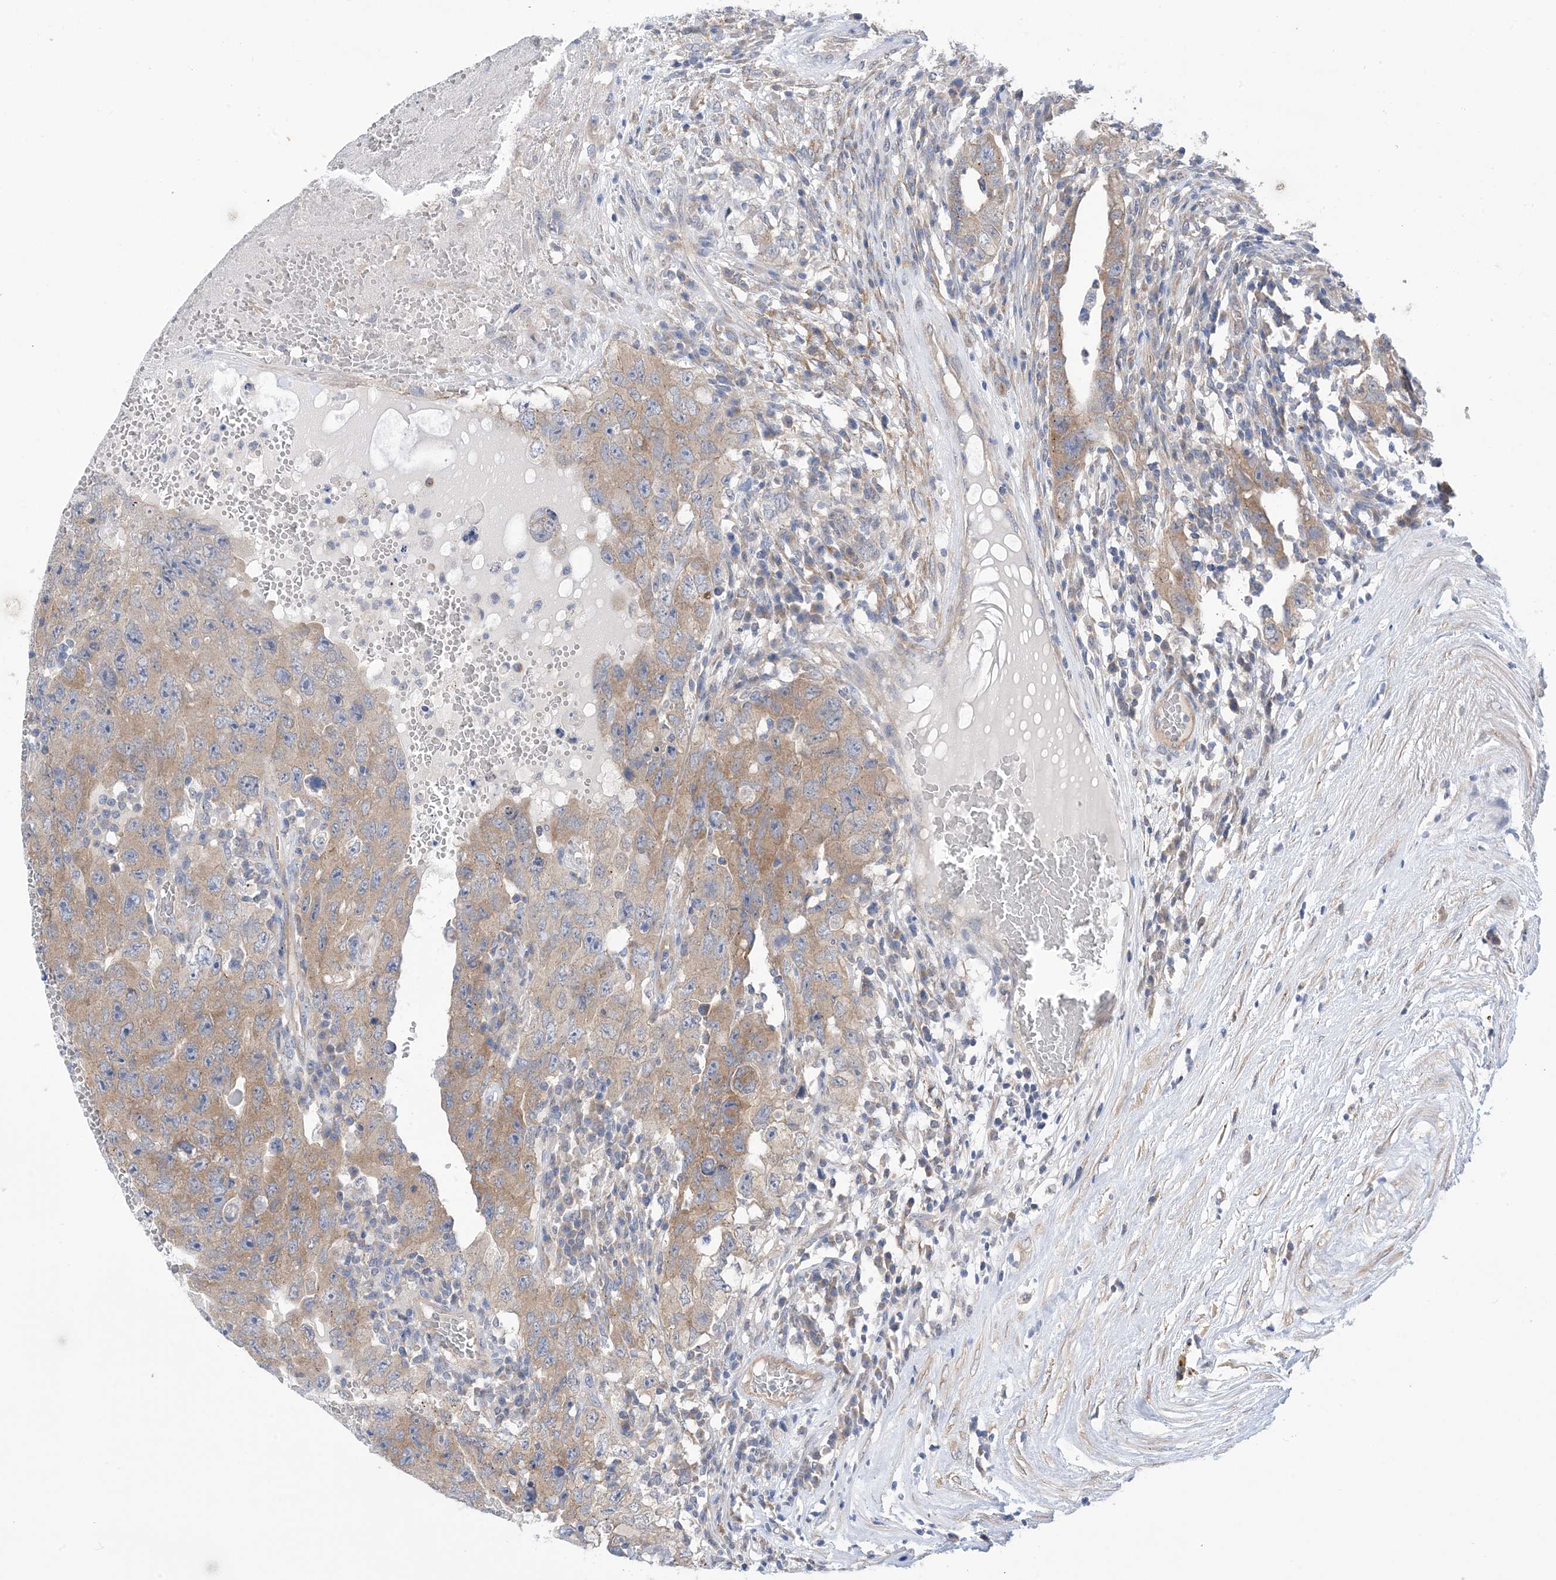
{"staining": {"intensity": "moderate", "quantity": ">75%", "location": "cytoplasmic/membranous"}, "tissue": "testis cancer", "cell_type": "Tumor cells", "image_type": "cancer", "snomed": [{"axis": "morphology", "description": "Carcinoma, Embryonal, NOS"}, {"axis": "topography", "description": "Testis"}], "caption": "Approximately >75% of tumor cells in testis cancer (embryonal carcinoma) display moderate cytoplasmic/membranous protein expression as visualized by brown immunohistochemical staining.", "gene": "EHBP1", "patient": {"sex": "male", "age": 26}}